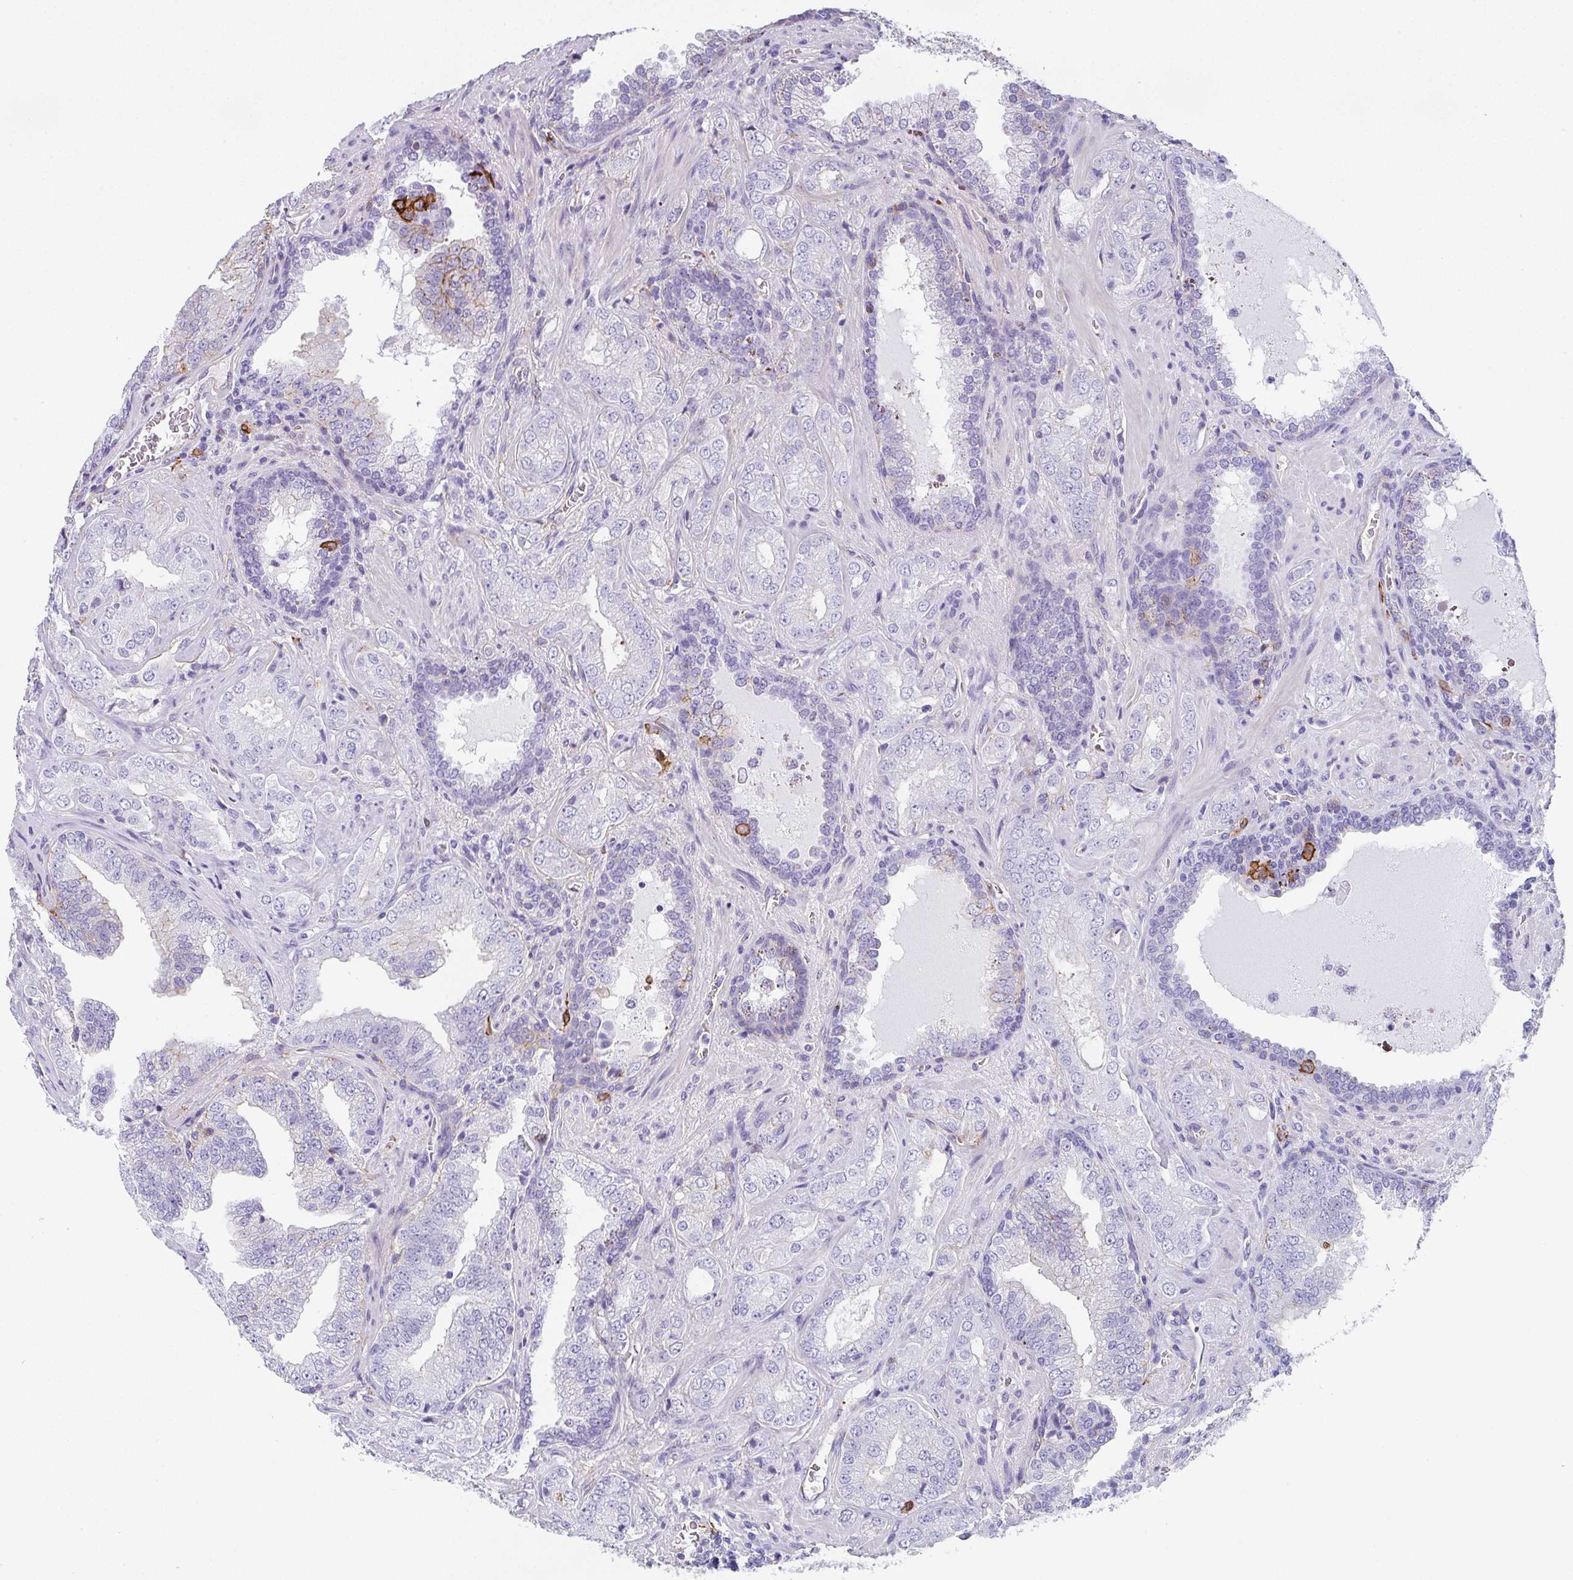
{"staining": {"intensity": "negative", "quantity": "none", "location": "none"}, "tissue": "prostate cancer", "cell_type": "Tumor cells", "image_type": "cancer", "snomed": [{"axis": "morphology", "description": "Adenocarcinoma, High grade"}, {"axis": "topography", "description": "Prostate"}], "caption": "An immunohistochemistry (IHC) photomicrograph of prostate cancer is shown. There is no staining in tumor cells of prostate cancer. The staining is performed using DAB brown chromogen with nuclei counter-stained in using hematoxylin.", "gene": "DBN1", "patient": {"sex": "male", "age": 67}}